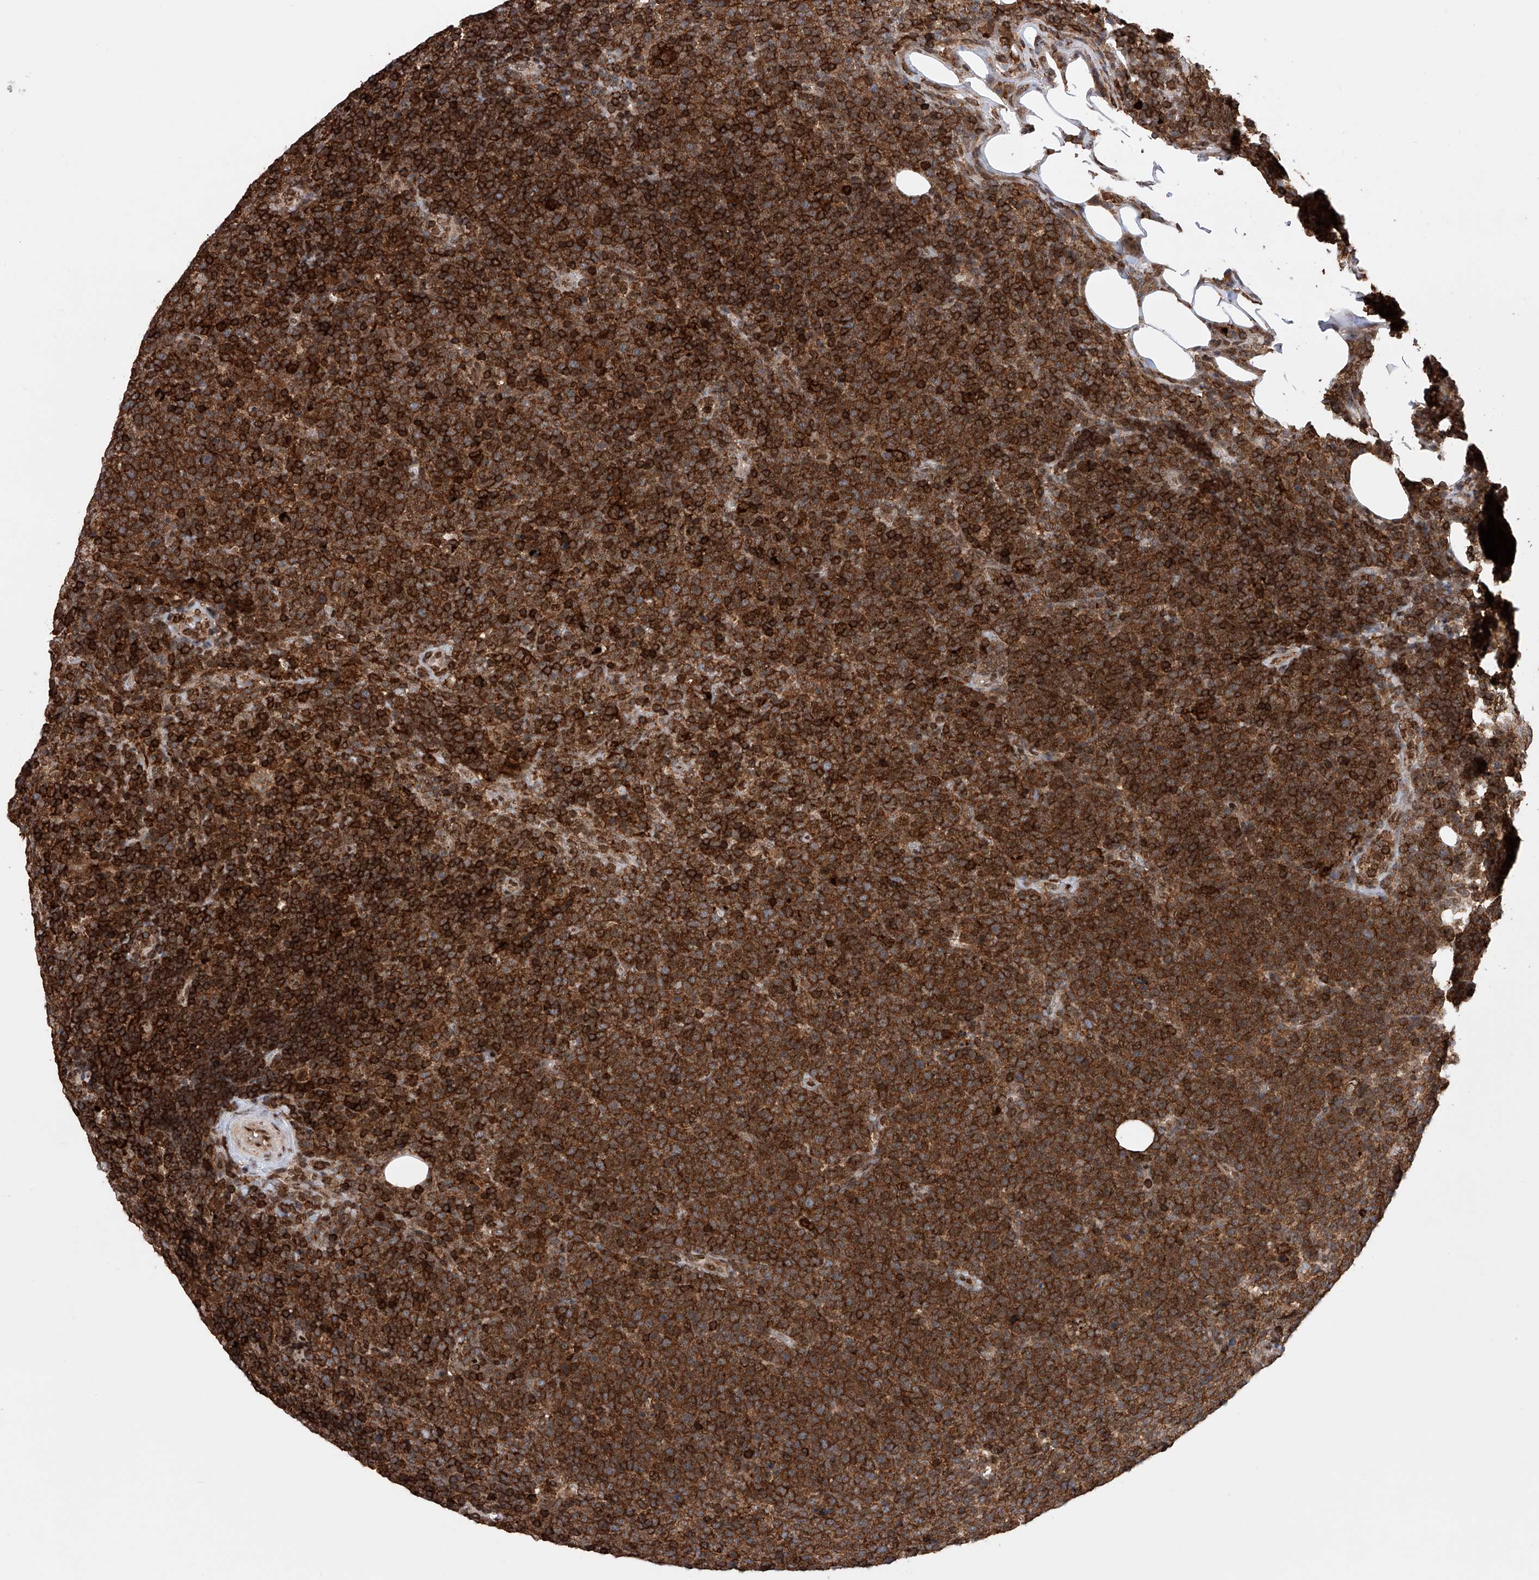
{"staining": {"intensity": "strong", "quantity": ">75%", "location": "cytoplasmic/membranous"}, "tissue": "lymphoma", "cell_type": "Tumor cells", "image_type": "cancer", "snomed": [{"axis": "morphology", "description": "Malignant lymphoma, non-Hodgkin's type, High grade"}, {"axis": "topography", "description": "Lymph node"}], "caption": "Lymphoma was stained to show a protein in brown. There is high levels of strong cytoplasmic/membranous staining in approximately >75% of tumor cells.", "gene": "ZNF280D", "patient": {"sex": "male", "age": 61}}